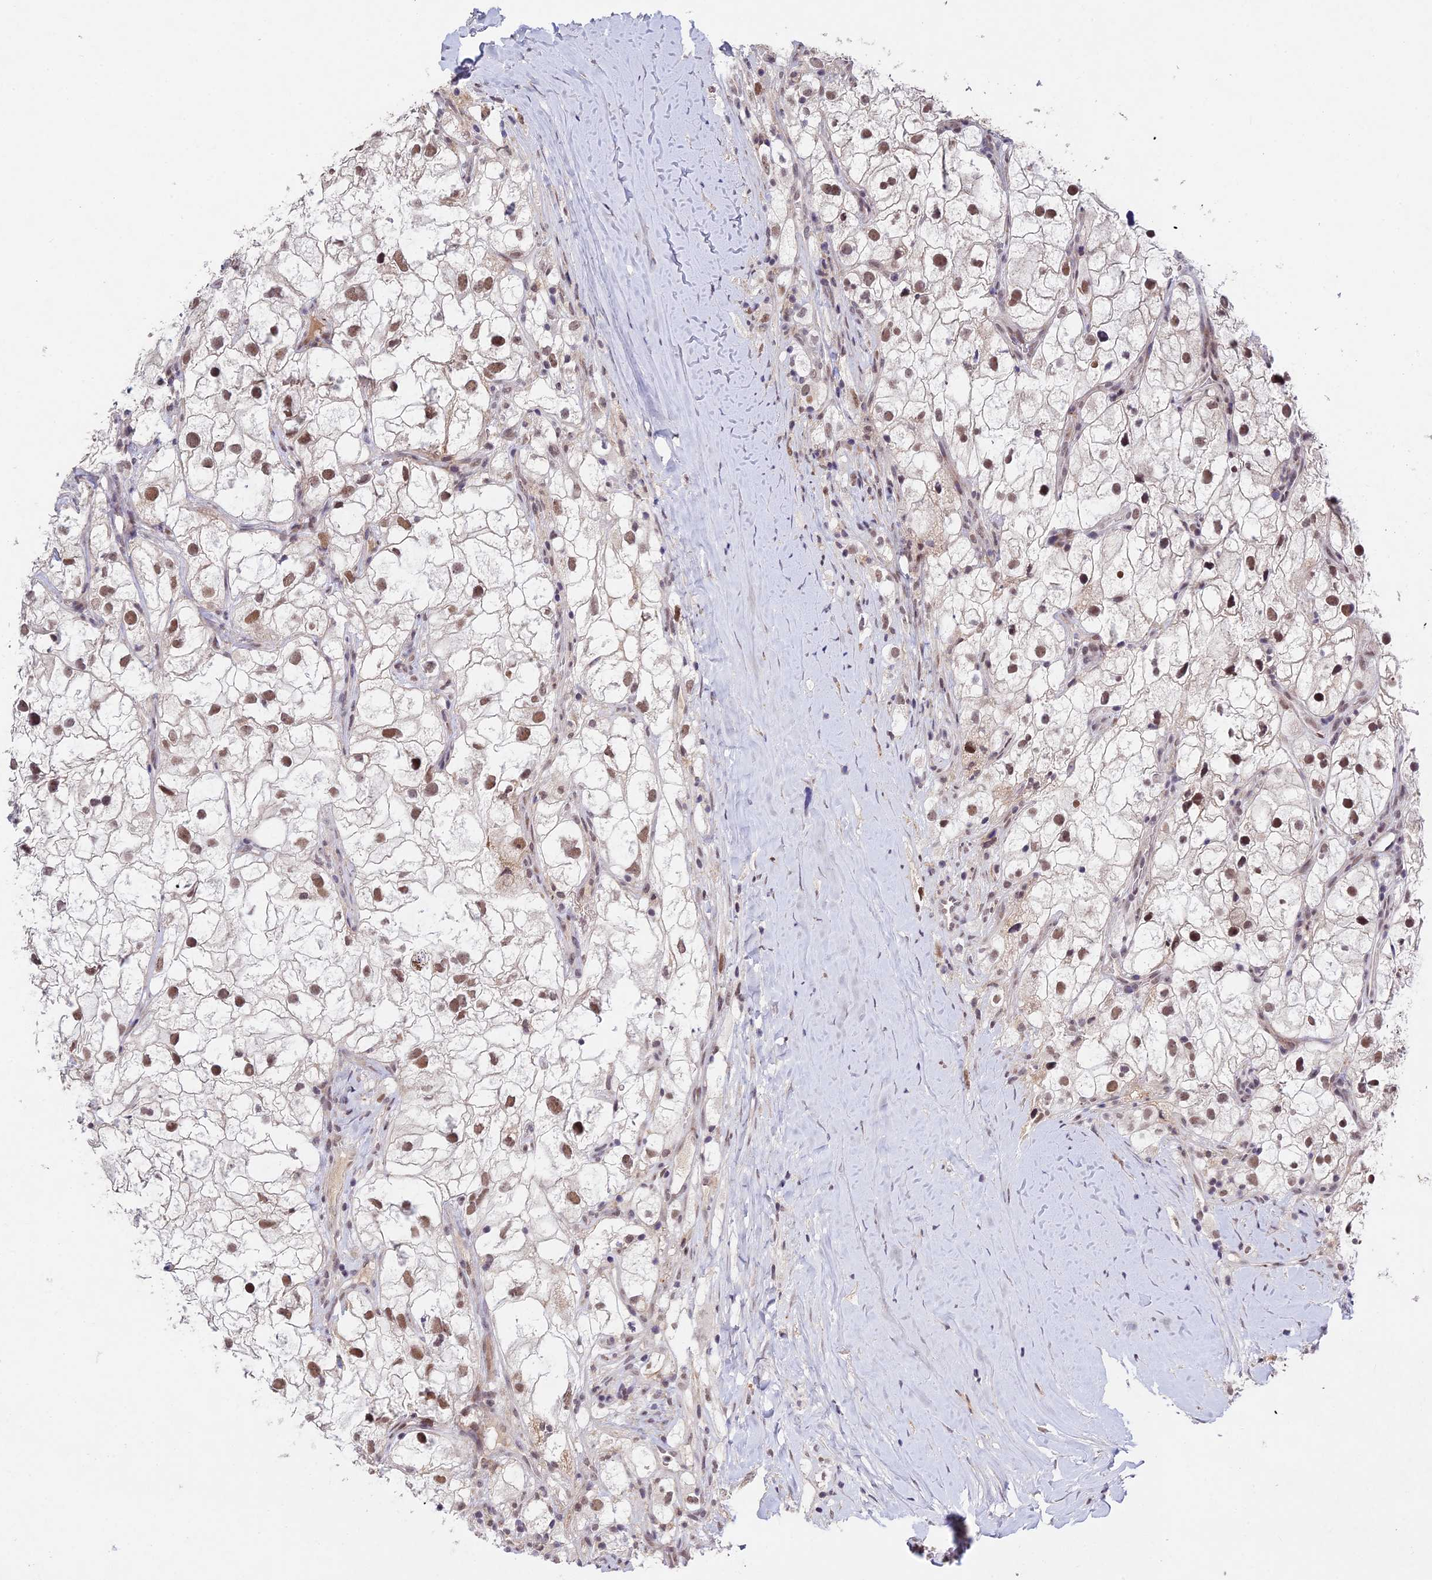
{"staining": {"intensity": "moderate", "quantity": ">75%", "location": "nuclear"}, "tissue": "renal cancer", "cell_type": "Tumor cells", "image_type": "cancer", "snomed": [{"axis": "morphology", "description": "Adenocarcinoma, NOS"}, {"axis": "topography", "description": "Kidney"}], "caption": "An image of human adenocarcinoma (renal) stained for a protein shows moderate nuclear brown staining in tumor cells. Immunohistochemistry stains the protein in brown and the nuclei are stained blue.", "gene": "RAVER1", "patient": {"sex": "male", "age": 59}}